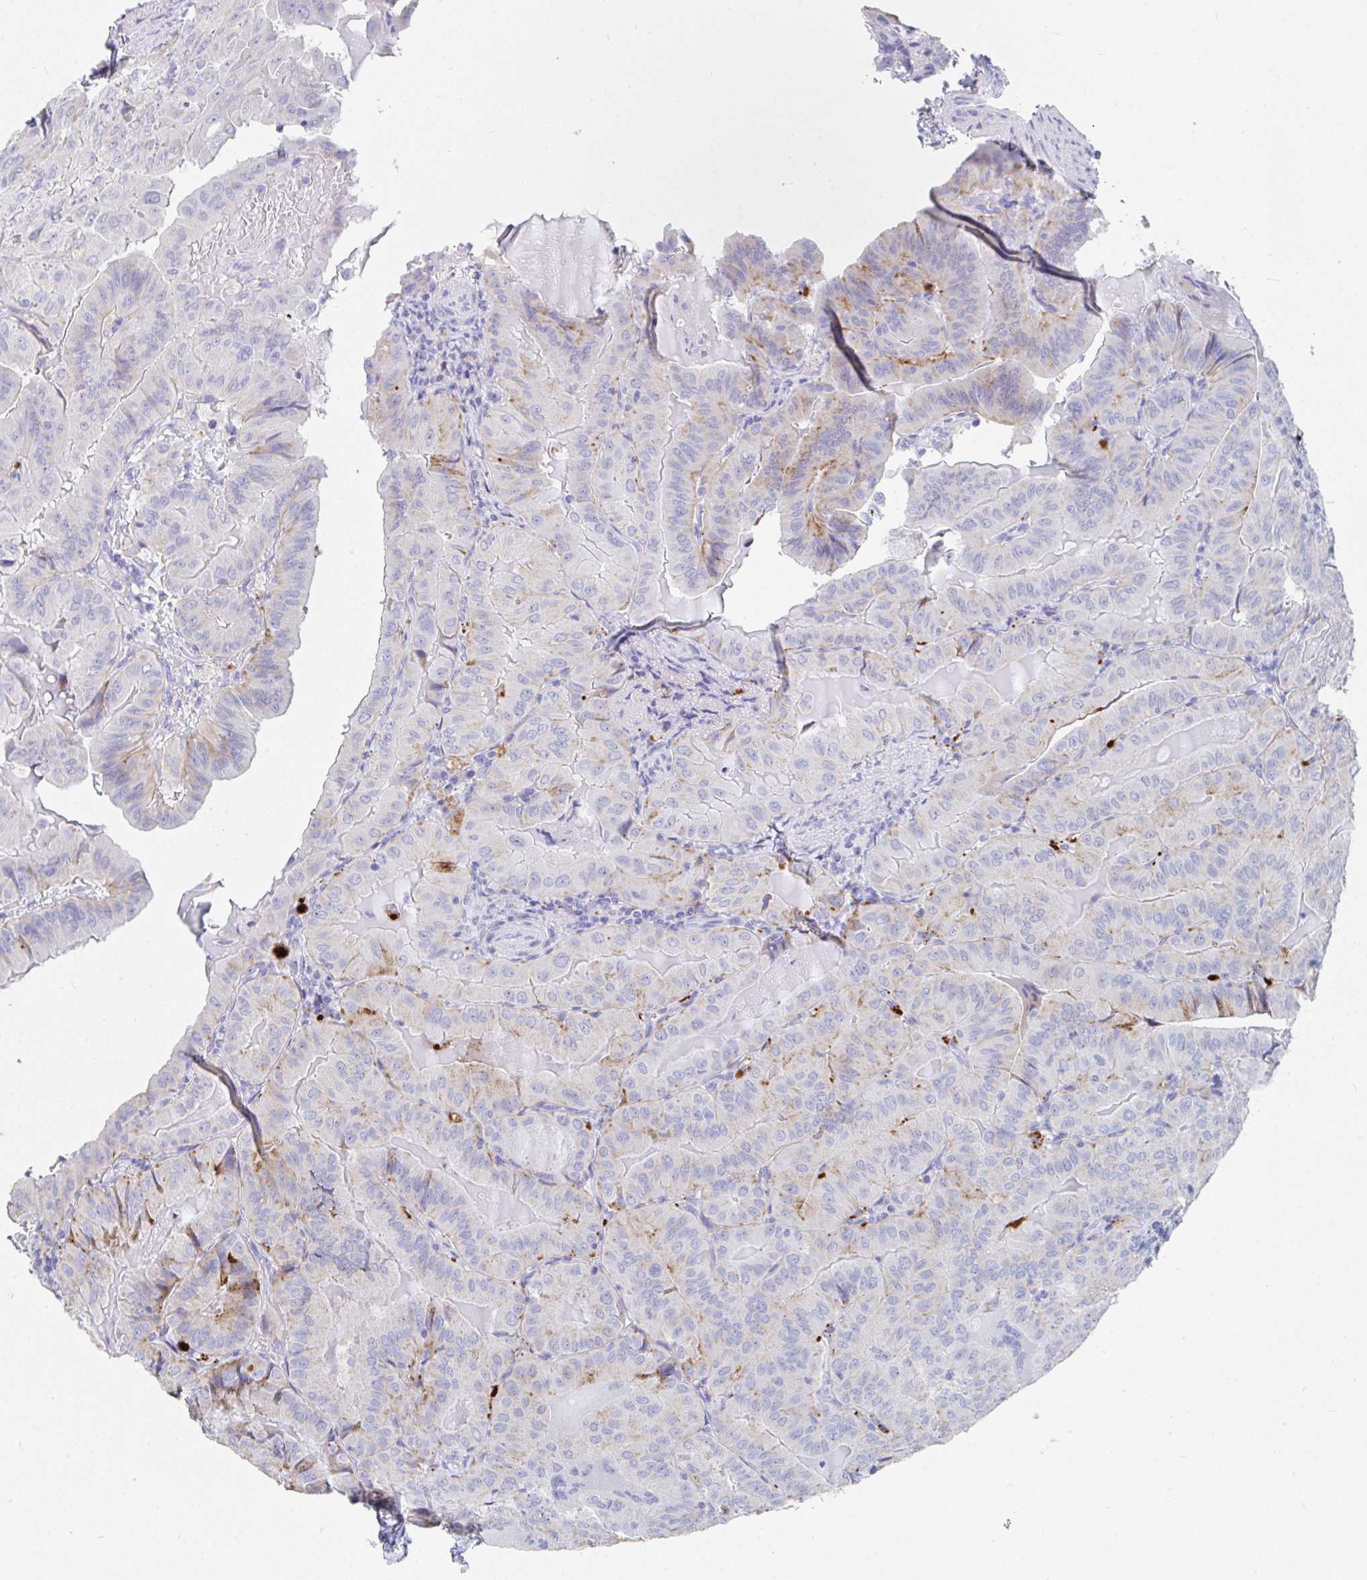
{"staining": {"intensity": "weak", "quantity": "<25%", "location": "cytoplasmic/membranous"}, "tissue": "thyroid cancer", "cell_type": "Tumor cells", "image_type": "cancer", "snomed": [{"axis": "morphology", "description": "Papillary adenocarcinoma, NOS"}, {"axis": "topography", "description": "Thyroid gland"}], "caption": "Thyroid cancer was stained to show a protein in brown. There is no significant positivity in tumor cells. (Immunohistochemistry, brightfield microscopy, high magnification).", "gene": "GRIA1", "patient": {"sex": "female", "age": 68}}